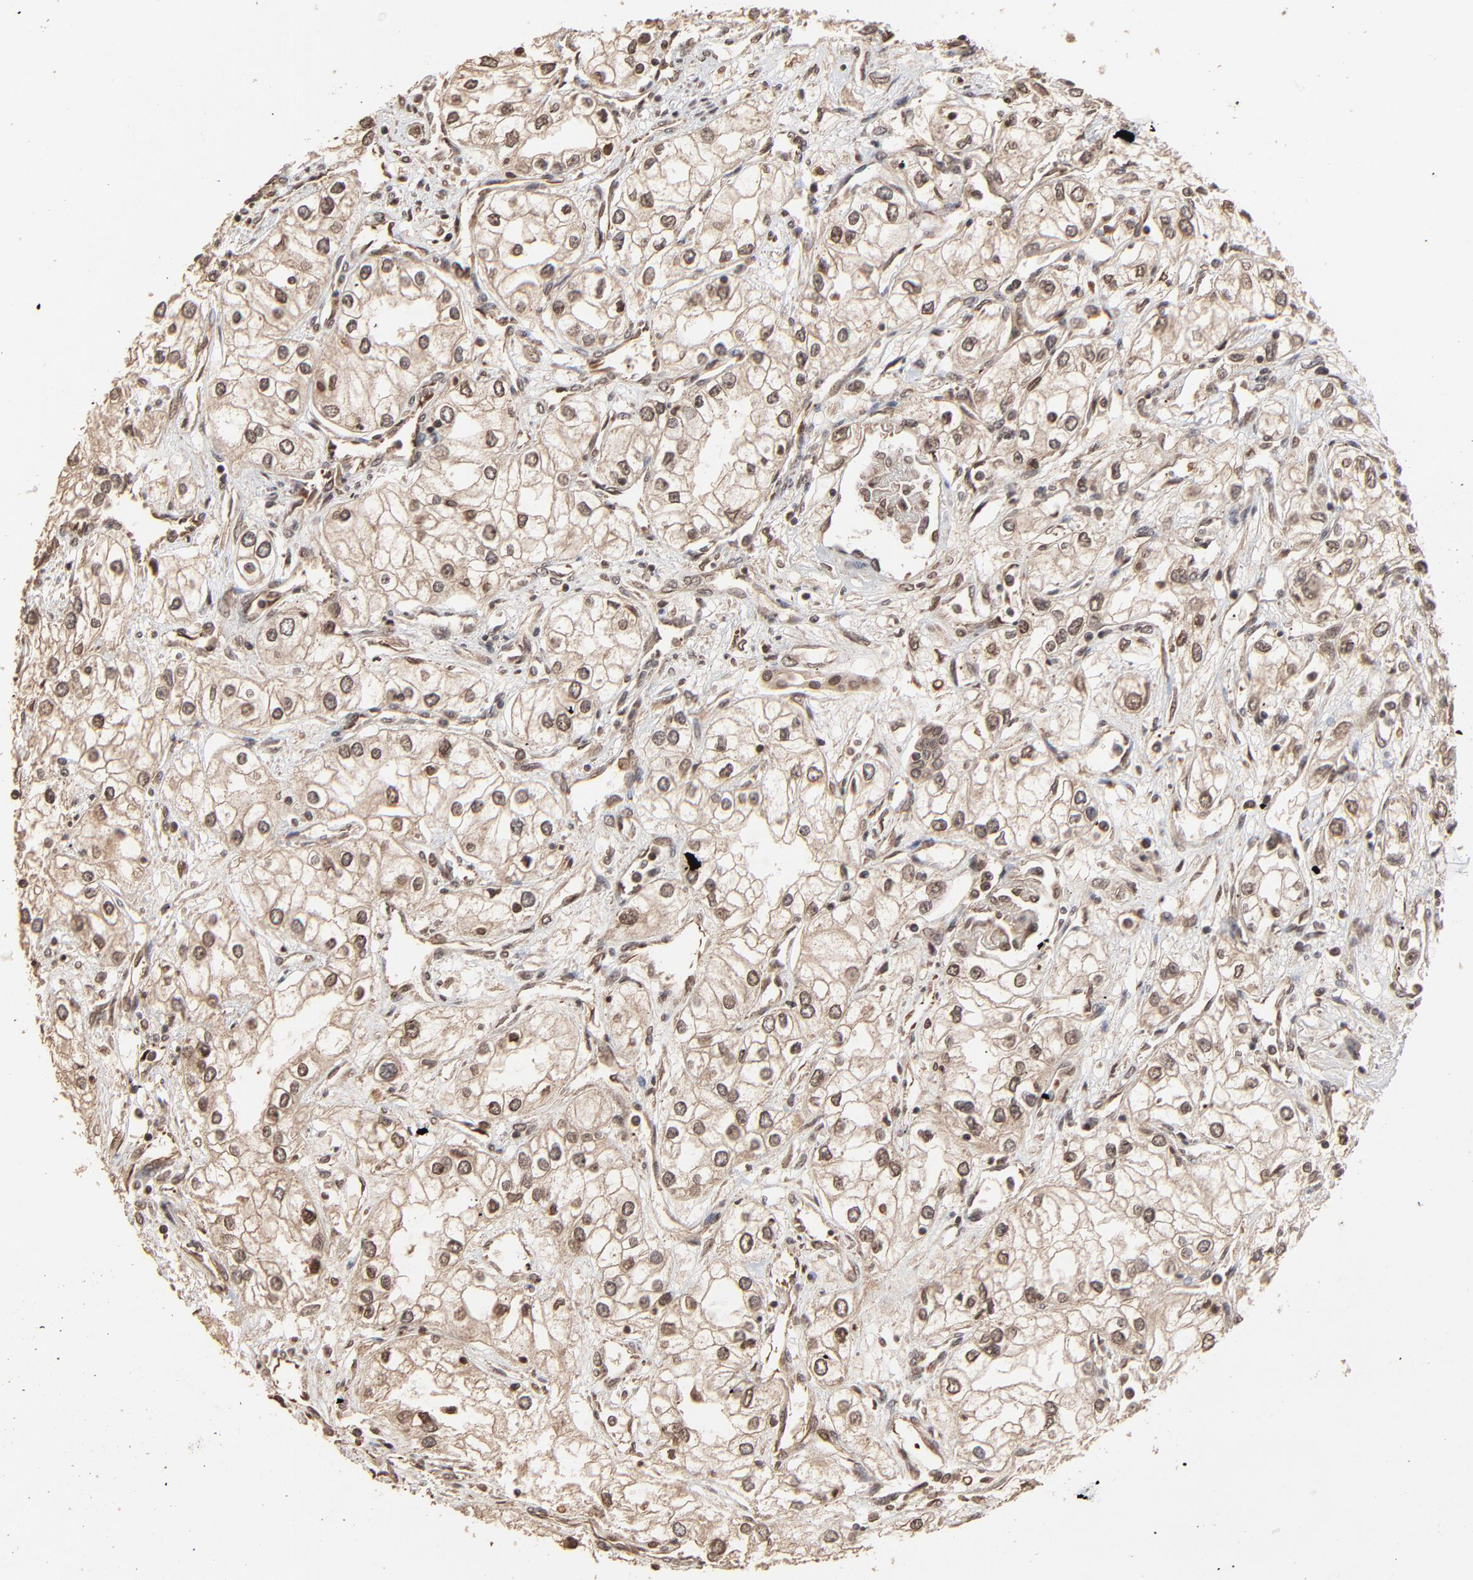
{"staining": {"intensity": "moderate", "quantity": ">75%", "location": "cytoplasmic/membranous,nuclear"}, "tissue": "renal cancer", "cell_type": "Tumor cells", "image_type": "cancer", "snomed": [{"axis": "morphology", "description": "Adenocarcinoma, NOS"}, {"axis": "topography", "description": "Kidney"}], "caption": "Immunohistochemical staining of human renal cancer (adenocarcinoma) displays medium levels of moderate cytoplasmic/membranous and nuclear staining in about >75% of tumor cells. (Stains: DAB (3,3'-diaminobenzidine) in brown, nuclei in blue, Microscopy: brightfield microscopy at high magnification).", "gene": "FAM227A", "patient": {"sex": "male", "age": 57}}